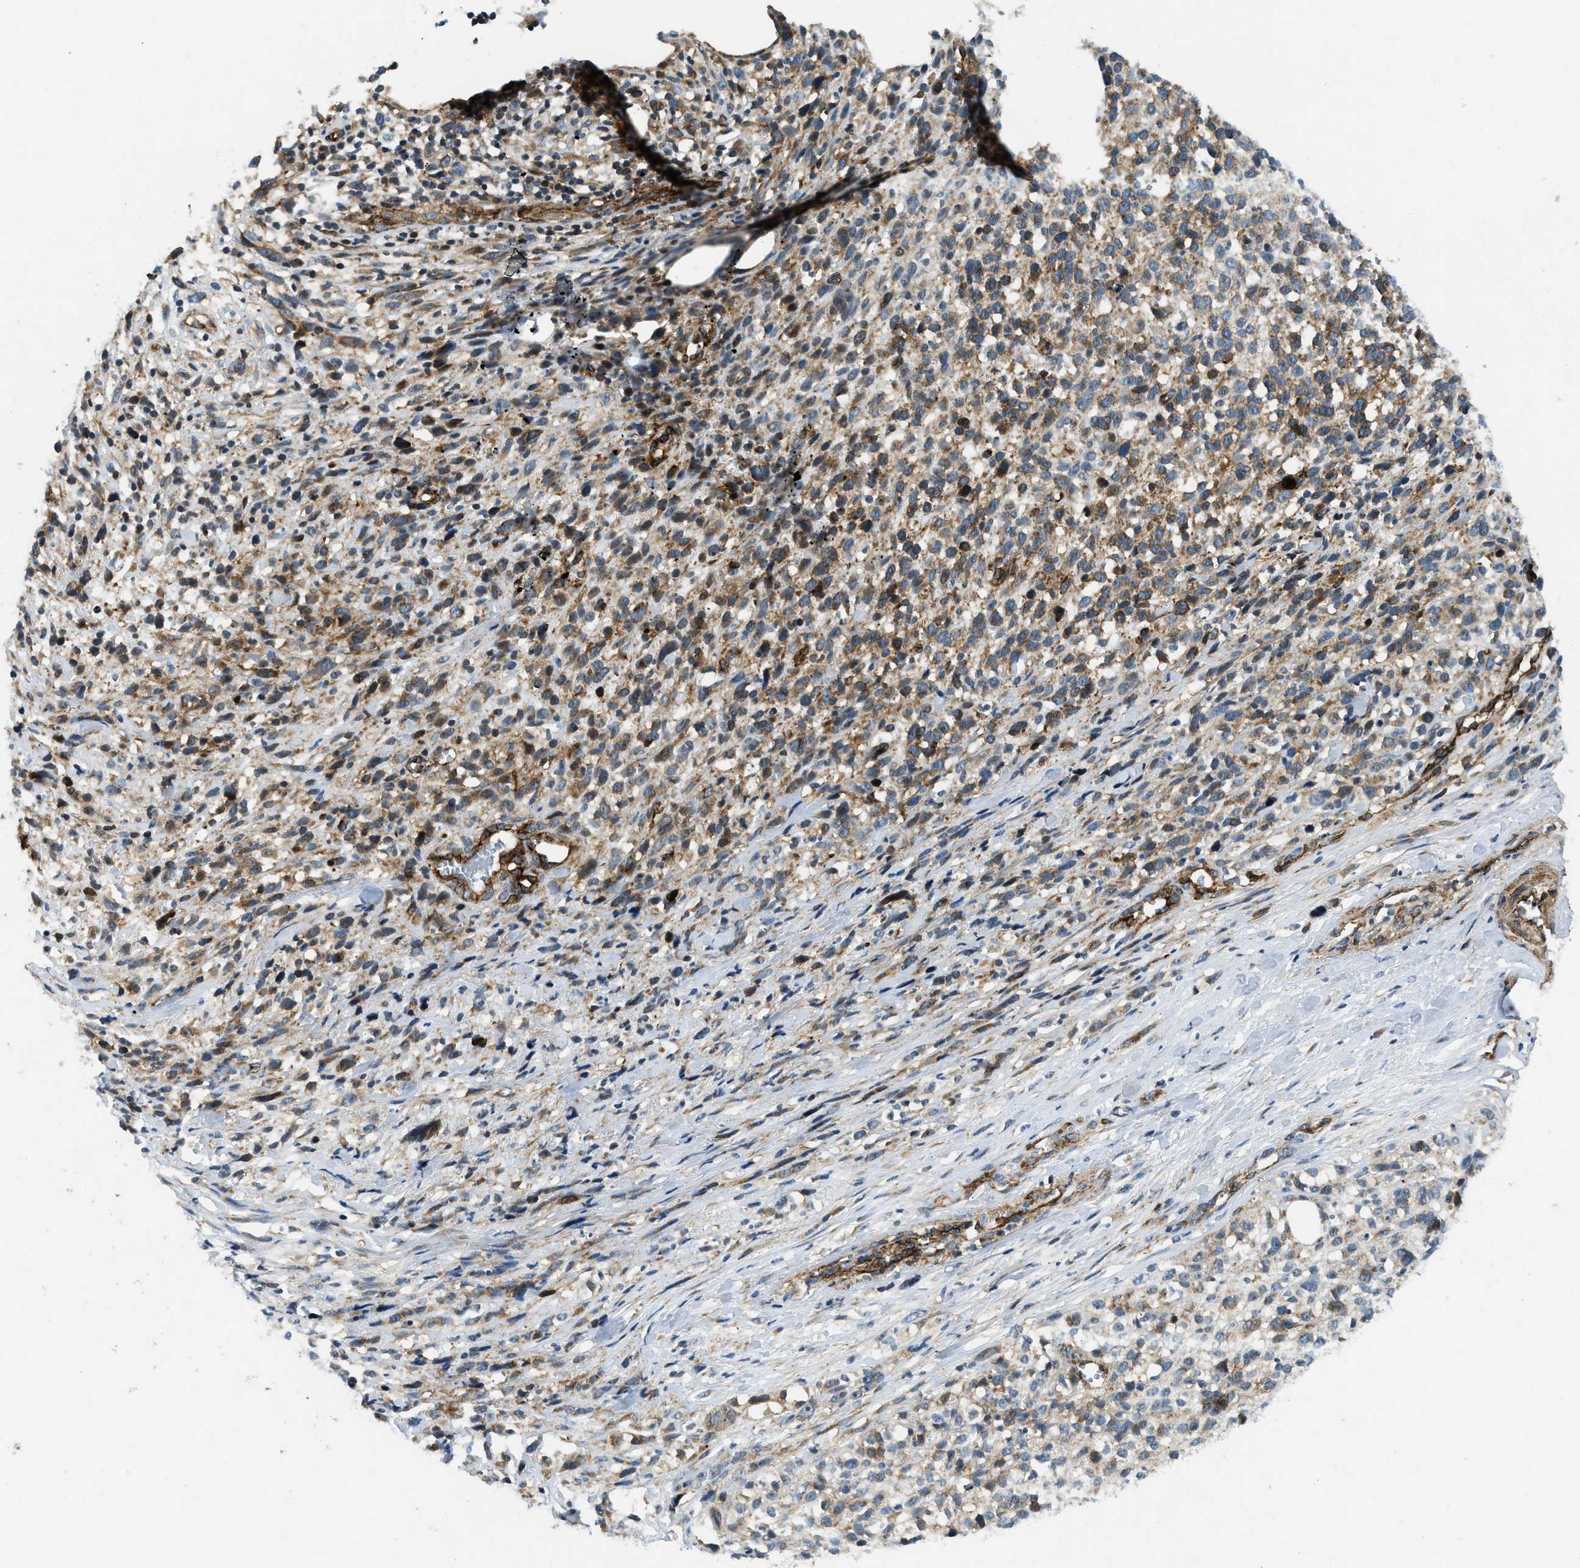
{"staining": {"intensity": "moderate", "quantity": ">75%", "location": "cytoplasmic/membranous"}, "tissue": "melanoma", "cell_type": "Tumor cells", "image_type": "cancer", "snomed": [{"axis": "morphology", "description": "Malignant melanoma, NOS"}, {"axis": "topography", "description": "Skin"}], "caption": "An image showing moderate cytoplasmic/membranous positivity in about >75% of tumor cells in malignant melanoma, as visualized by brown immunohistochemical staining.", "gene": "NYNRIN", "patient": {"sex": "female", "age": 55}}